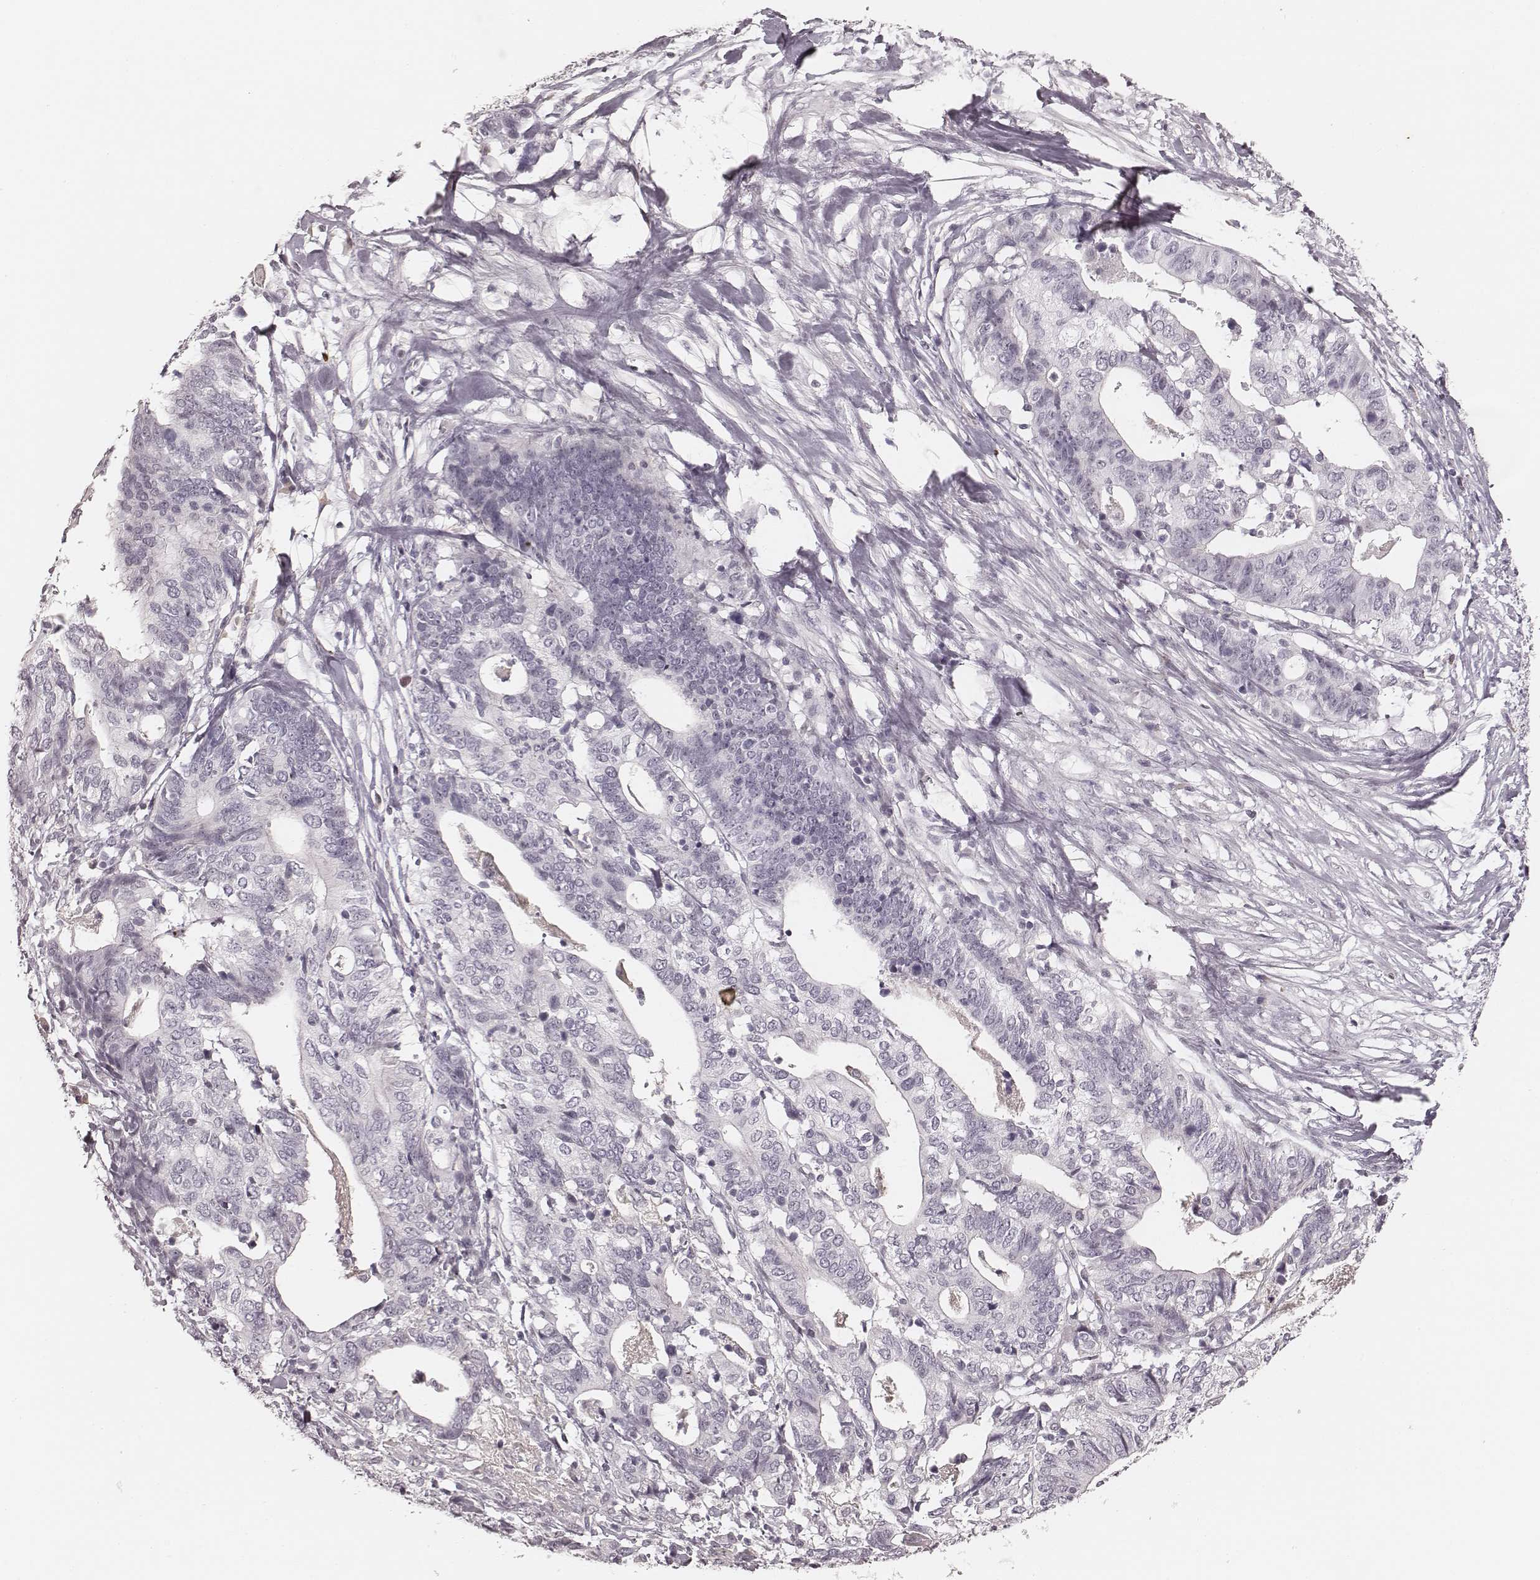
{"staining": {"intensity": "negative", "quantity": "none", "location": "none"}, "tissue": "stomach cancer", "cell_type": "Tumor cells", "image_type": "cancer", "snomed": [{"axis": "morphology", "description": "Adenocarcinoma, NOS"}, {"axis": "topography", "description": "Stomach, upper"}], "caption": "A high-resolution histopathology image shows immunohistochemistry staining of adenocarcinoma (stomach), which shows no significant staining in tumor cells.", "gene": "MSX1", "patient": {"sex": "female", "age": 67}}